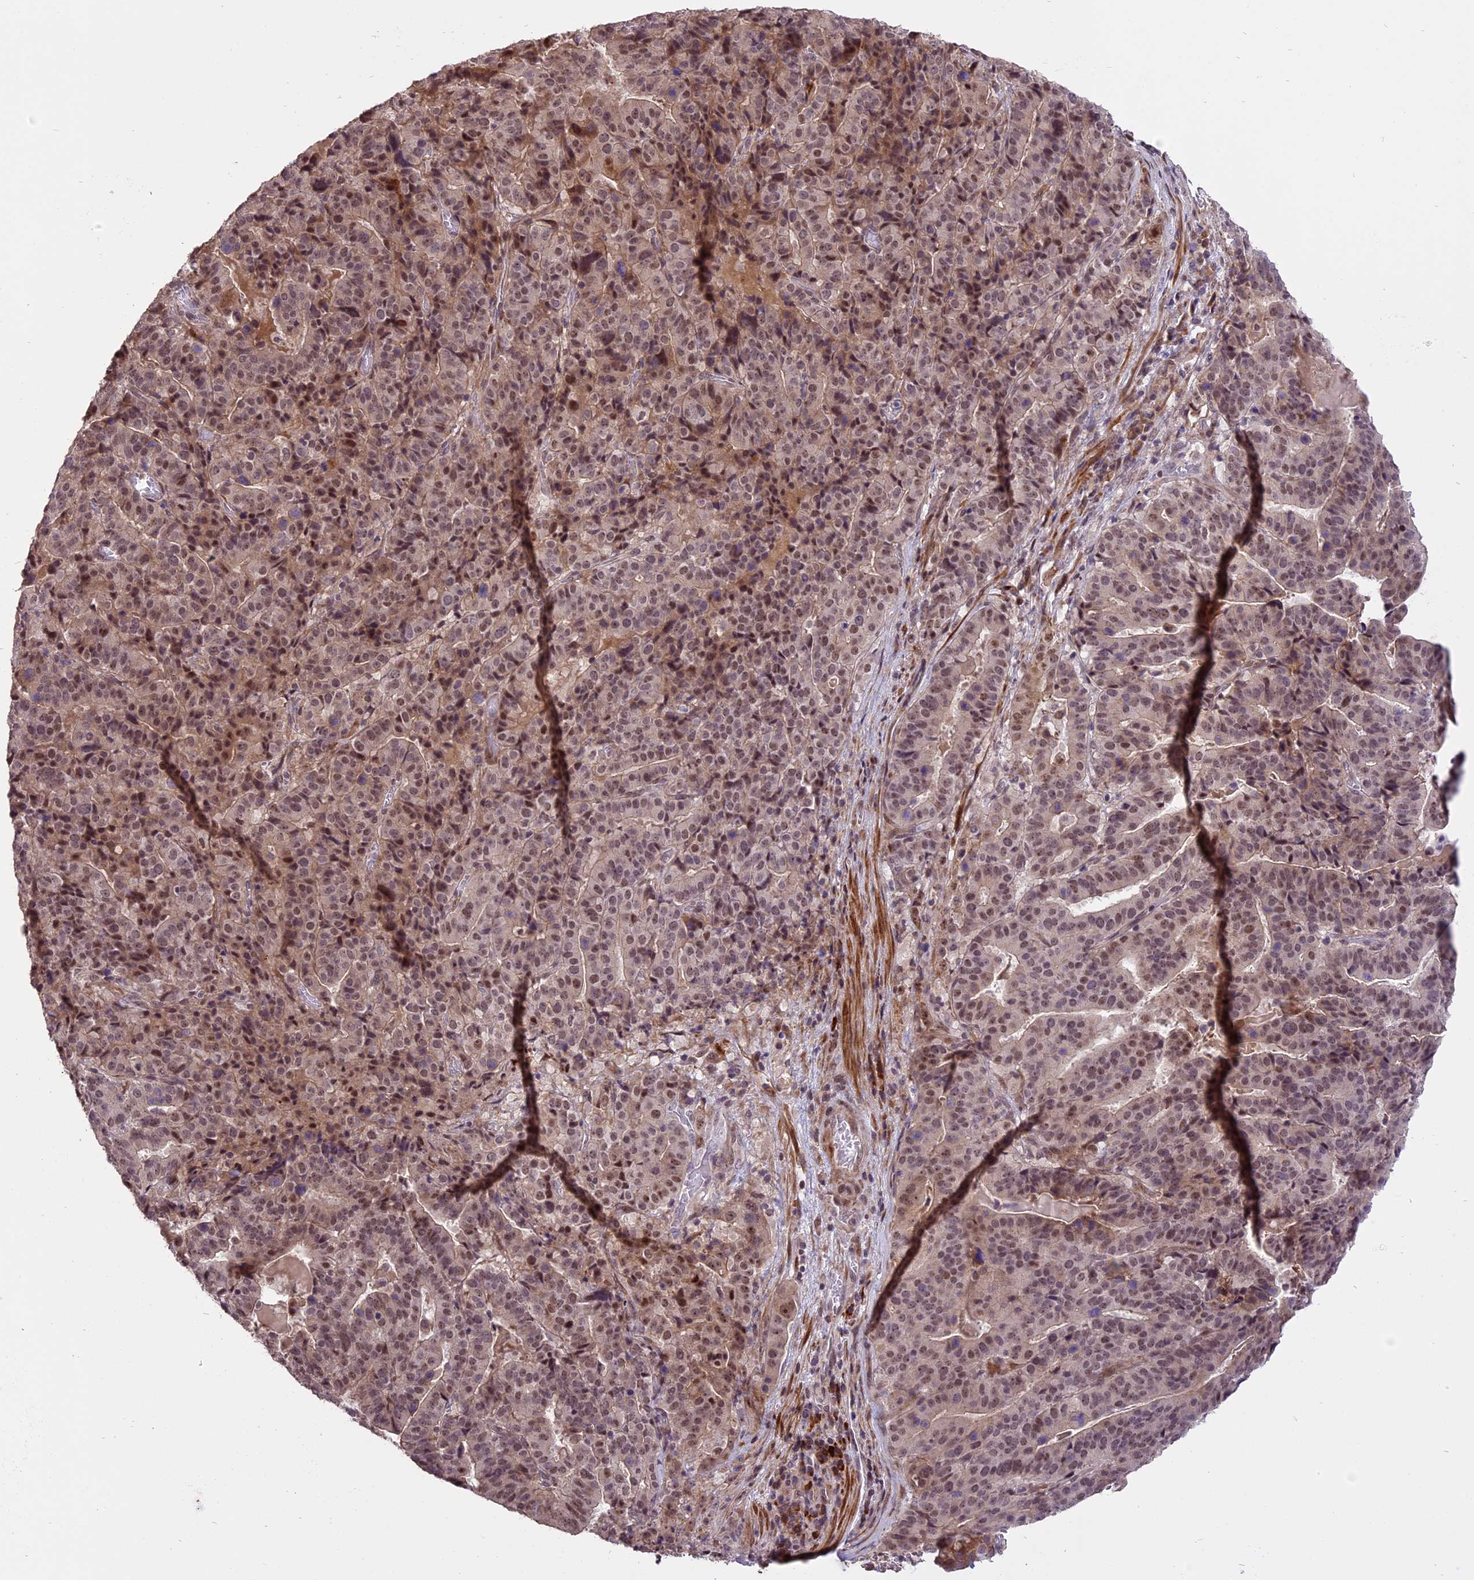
{"staining": {"intensity": "moderate", "quantity": ">75%", "location": "nuclear"}, "tissue": "stomach cancer", "cell_type": "Tumor cells", "image_type": "cancer", "snomed": [{"axis": "morphology", "description": "Adenocarcinoma, NOS"}, {"axis": "topography", "description": "Stomach"}], "caption": "Adenocarcinoma (stomach) stained with DAB (3,3'-diaminobenzidine) IHC displays medium levels of moderate nuclear expression in approximately >75% of tumor cells.", "gene": "ENHO", "patient": {"sex": "male", "age": 48}}